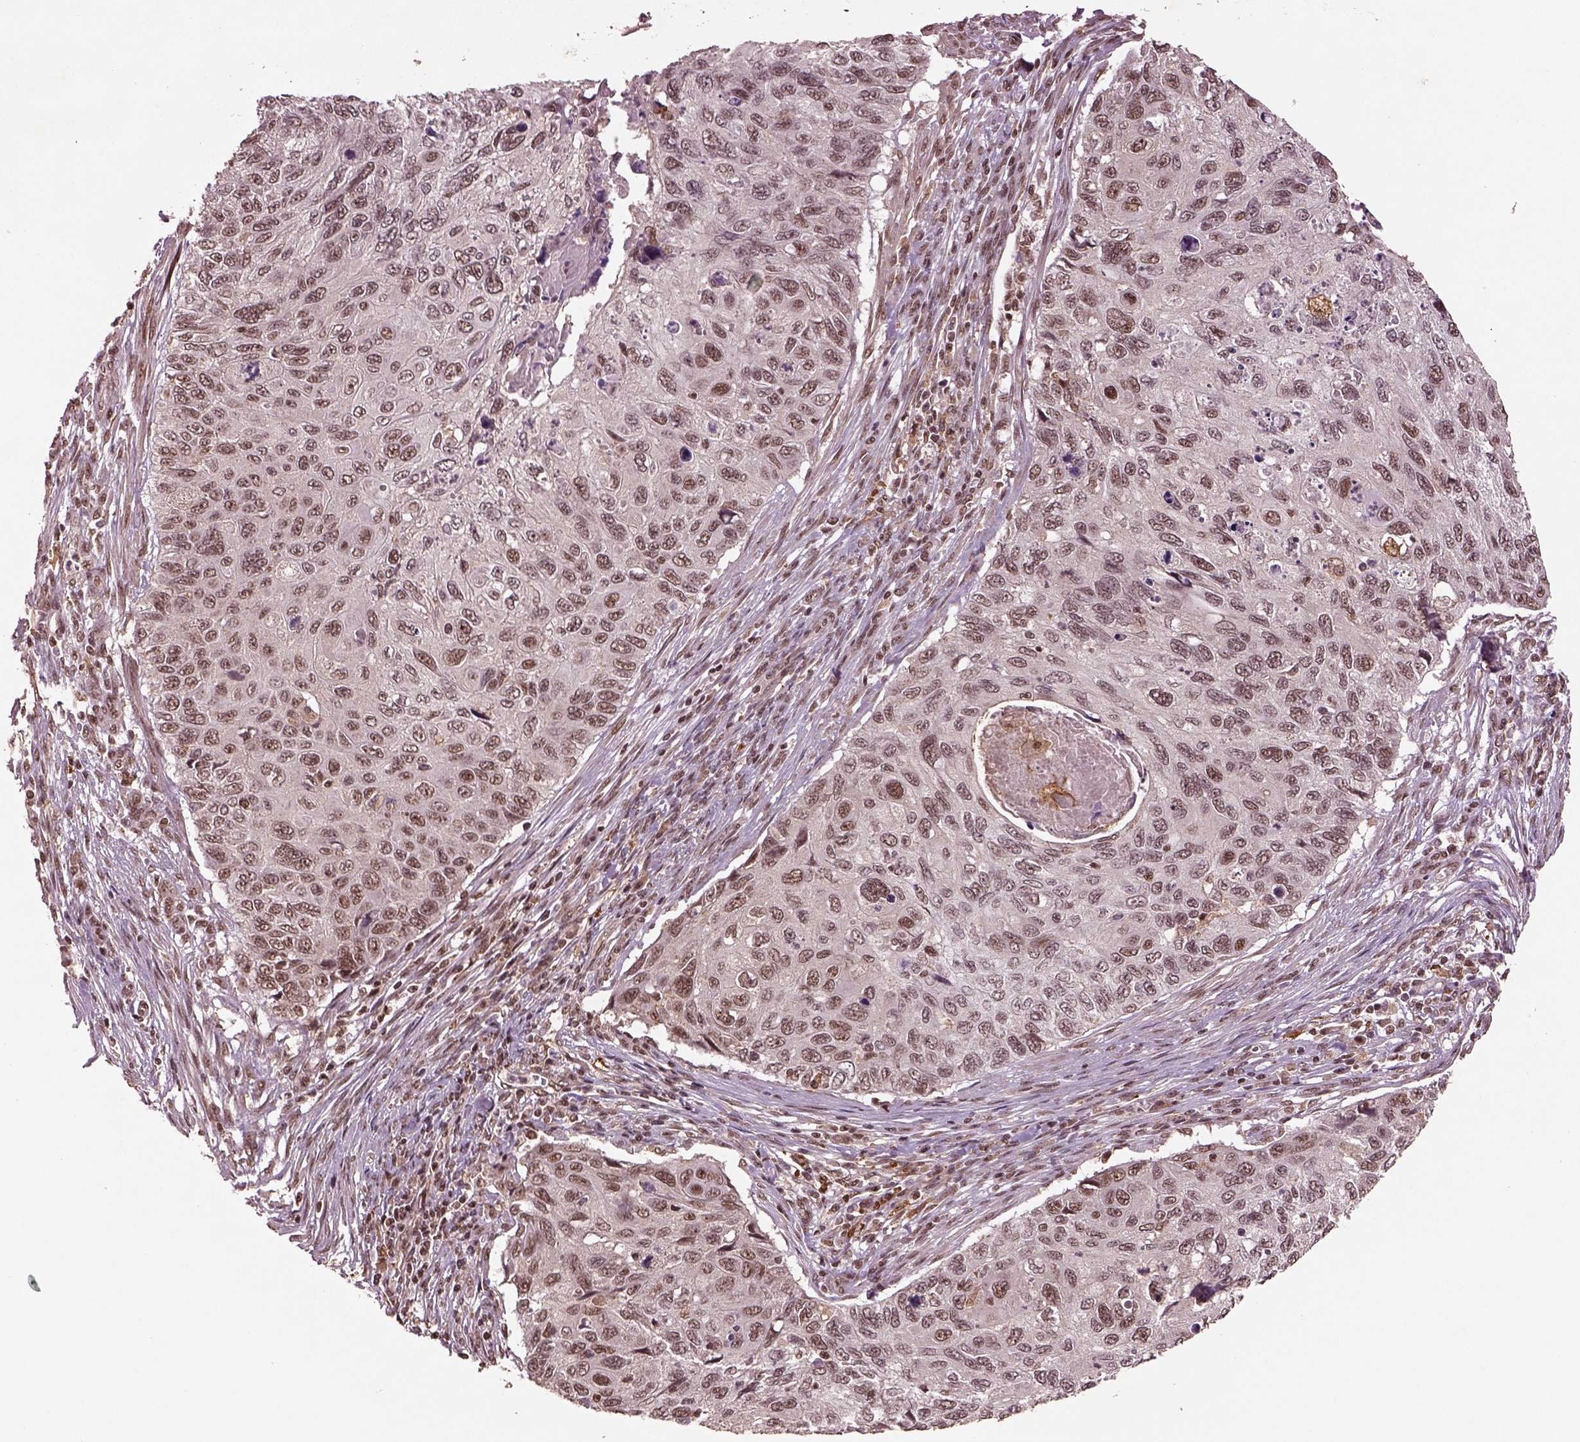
{"staining": {"intensity": "weak", "quantity": ">75%", "location": "nuclear"}, "tissue": "cervical cancer", "cell_type": "Tumor cells", "image_type": "cancer", "snomed": [{"axis": "morphology", "description": "Squamous cell carcinoma, NOS"}, {"axis": "topography", "description": "Cervix"}], "caption": "Immunohistochemistry staining of cervical cancer, which demonstrates low levels of weak nuclear expression in approximately >75% of tumor cells indicating weak nuclear protein positivity. The staining was performed using DAB (brown) for protein detection and nuclei were counterstained in hematoxylin (blue).", "gene": "BRD9", "patient": {"sex": "female", "age": 70}}